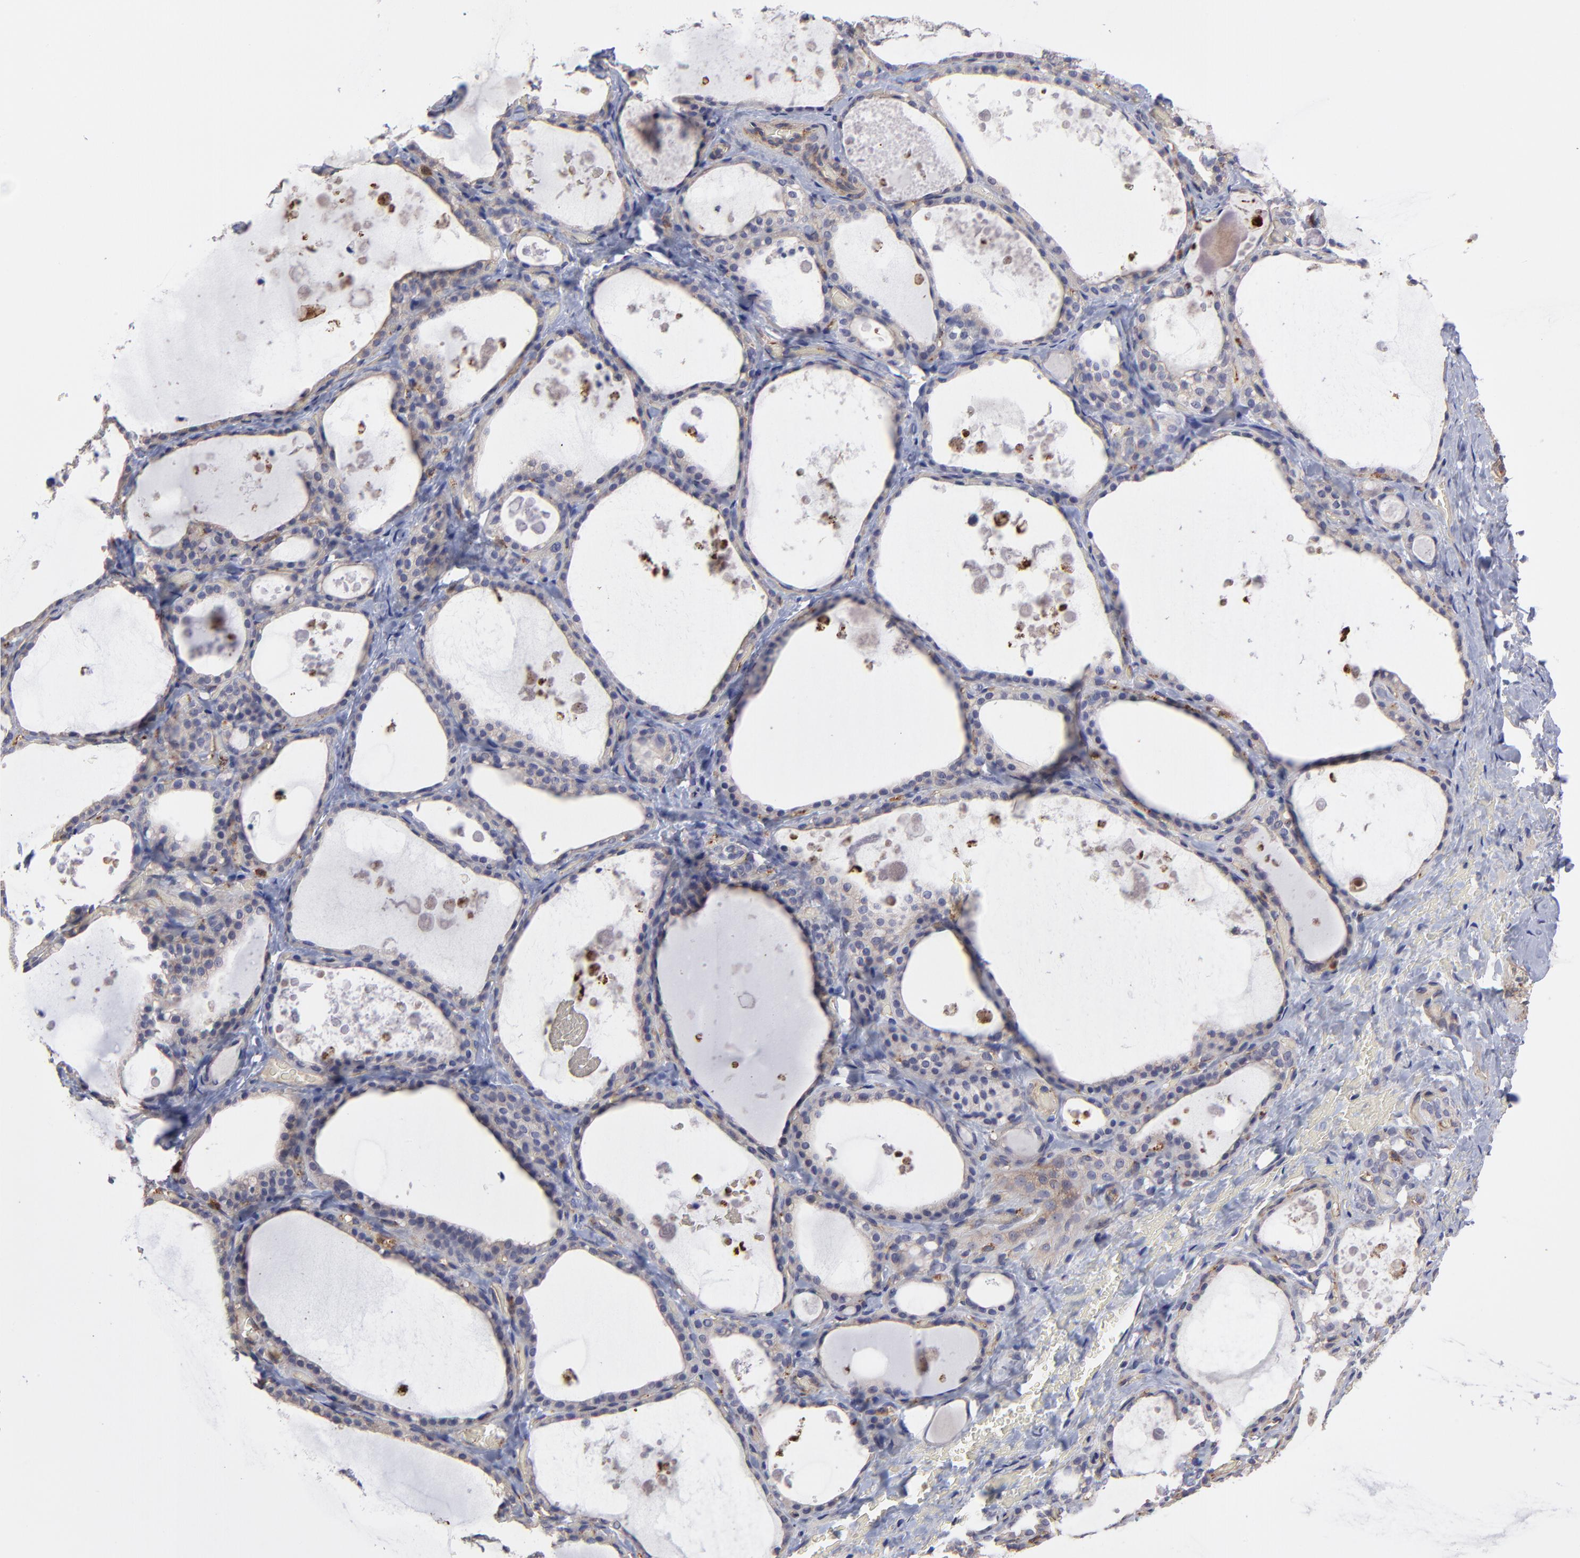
{"staining": {"intensity": "weak", "quantity": "<25%", "location": "cytoplasmic/membranous"}, "tissue": "thyroid gland", "cell_type": "Glandular cells", "image_type": "normal", "snomed": [{"axis": "morphology", "description": "Normal tissue, NOS"}, {"axis": "topography", "description": "Thyroid gland"}], "caption": "This image is of normal thyroid gland stained with immunohistochemistry to label a protein in brown with the nuclei are counter-stained blue. There is no expression in glandular cells.", "gene": "ASB7", "patient": {"sex": "male", "age": 61}}